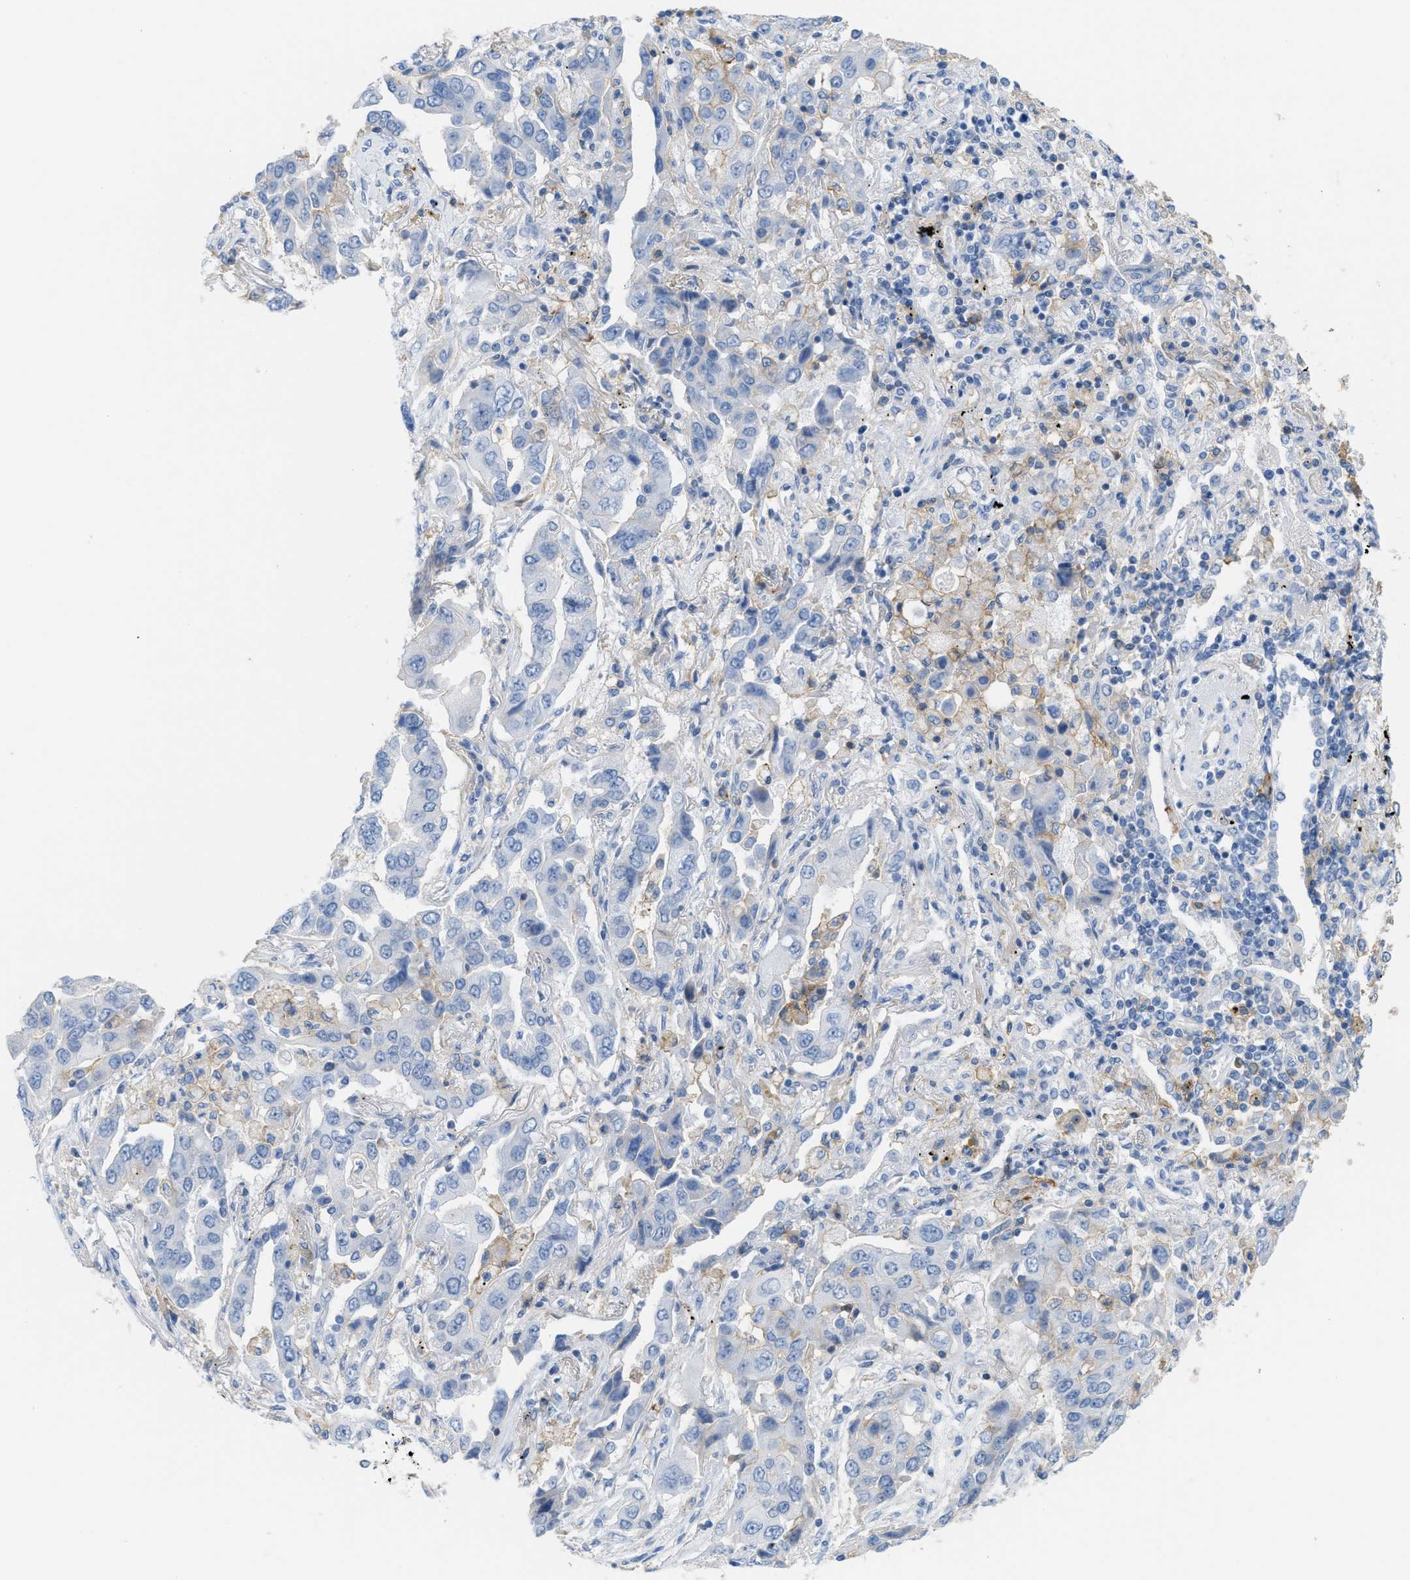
{"staining": {"intensity": "negative", "quantity": "none", "location": "none"}, "tissue": "lung cancer", "cell_type": "Tumor cells", "image_type": "cancer", "snomed": [{"axis": "morphology", "description": "Adenocarcinoma, NOS"}, {"axis": "topography", "description": "Lung"}], "caption": "DAB immunohistochemical staining of human lung cancer (adenocarcinoma) shows no significant positivity in tumor cells. Brightfield microscopy of IHC stained with DAB (brown) and hematoxylin (blue), captured at high magnification.", "gene": "SLC3A2", "patient": {"sex": "female", "age": 65}}